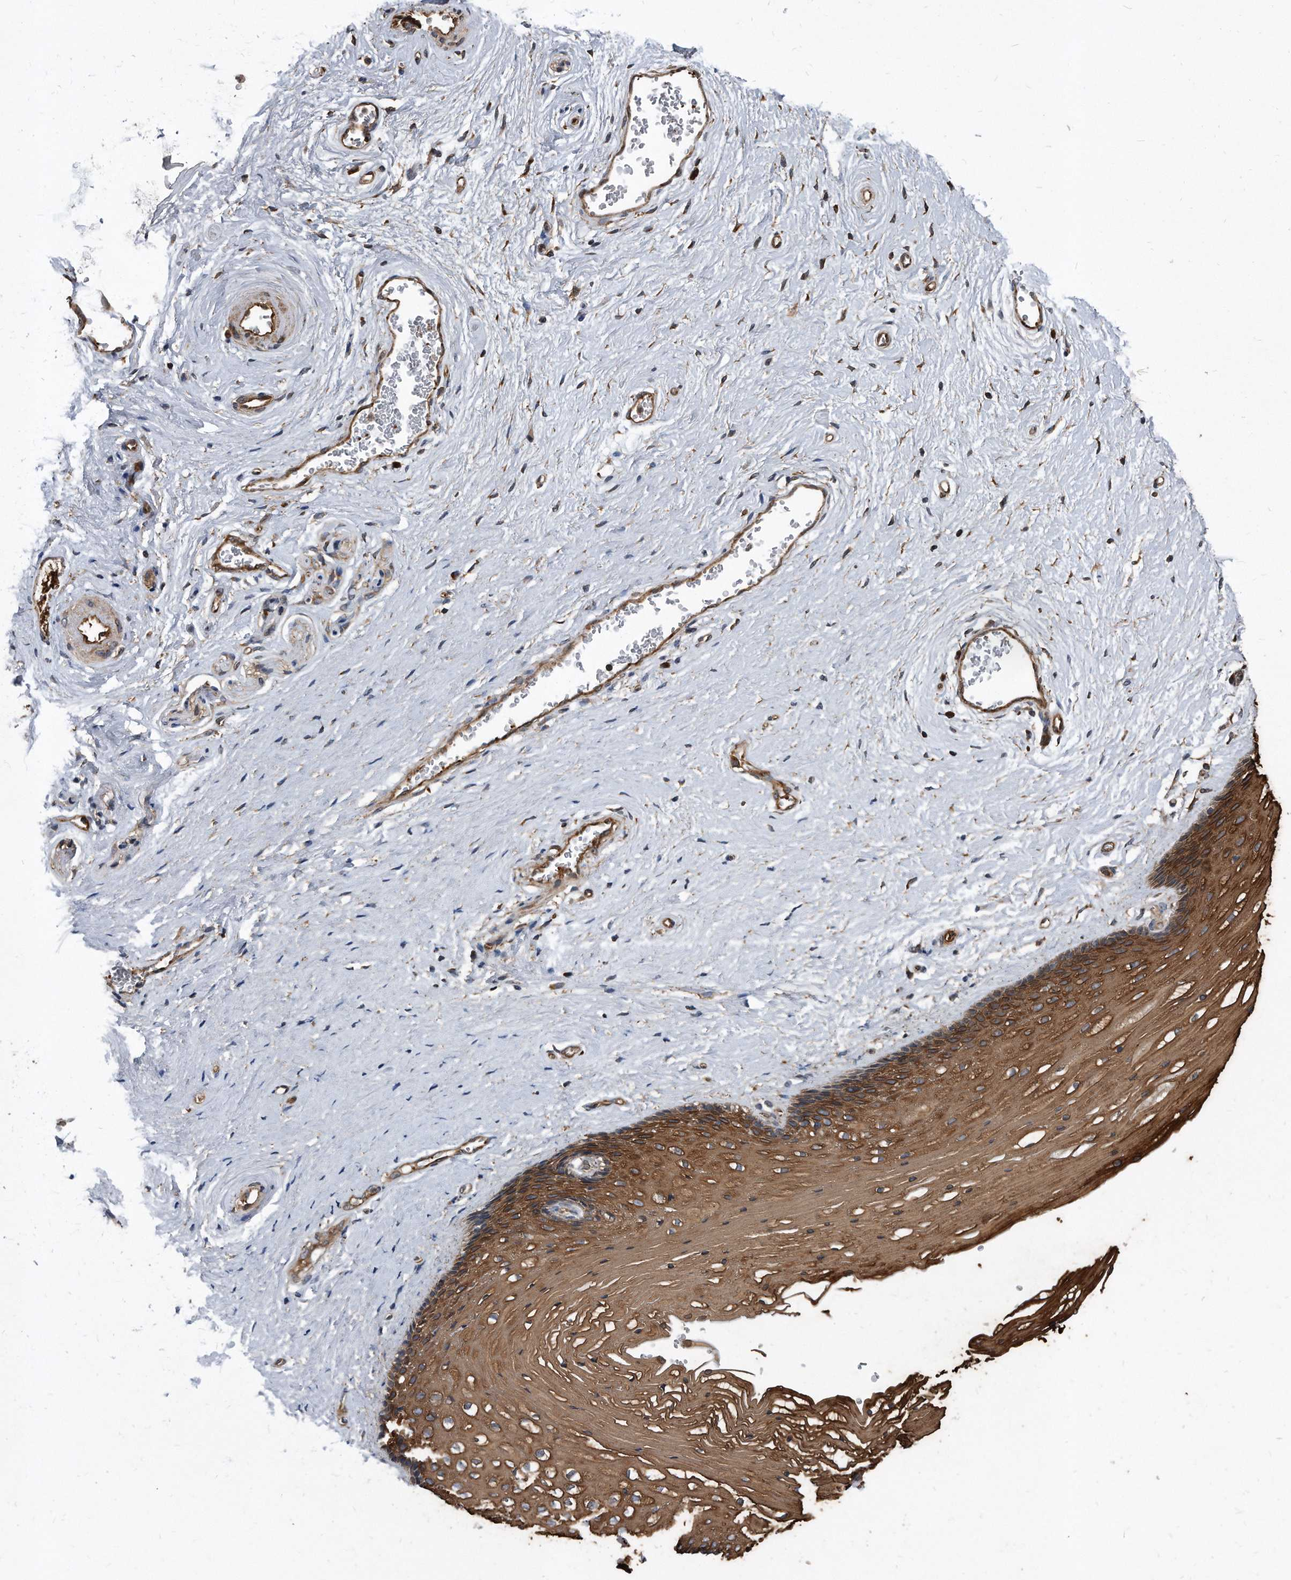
{"staining": {"intensity": "strong", "quantity": ">75%", "location": "cytoplasmic/membranous"}, "tissue": "vagina", "cell_type": "Squamous epithelial cells", "image_type": "normal", "snomed": [{"axis": "morphology", "description": "Normal tissue, NOS"}, {"axis": "topography", "description": "Vagina"}], "caption": "Immunohistochemistry of benign vagina shows high levels of strong cytoplasmic/membranous staining in approximately >75% of squamous epithelial cells.", "gene": "FAM136A", "patient": {"sex": "female", "age": 46}}